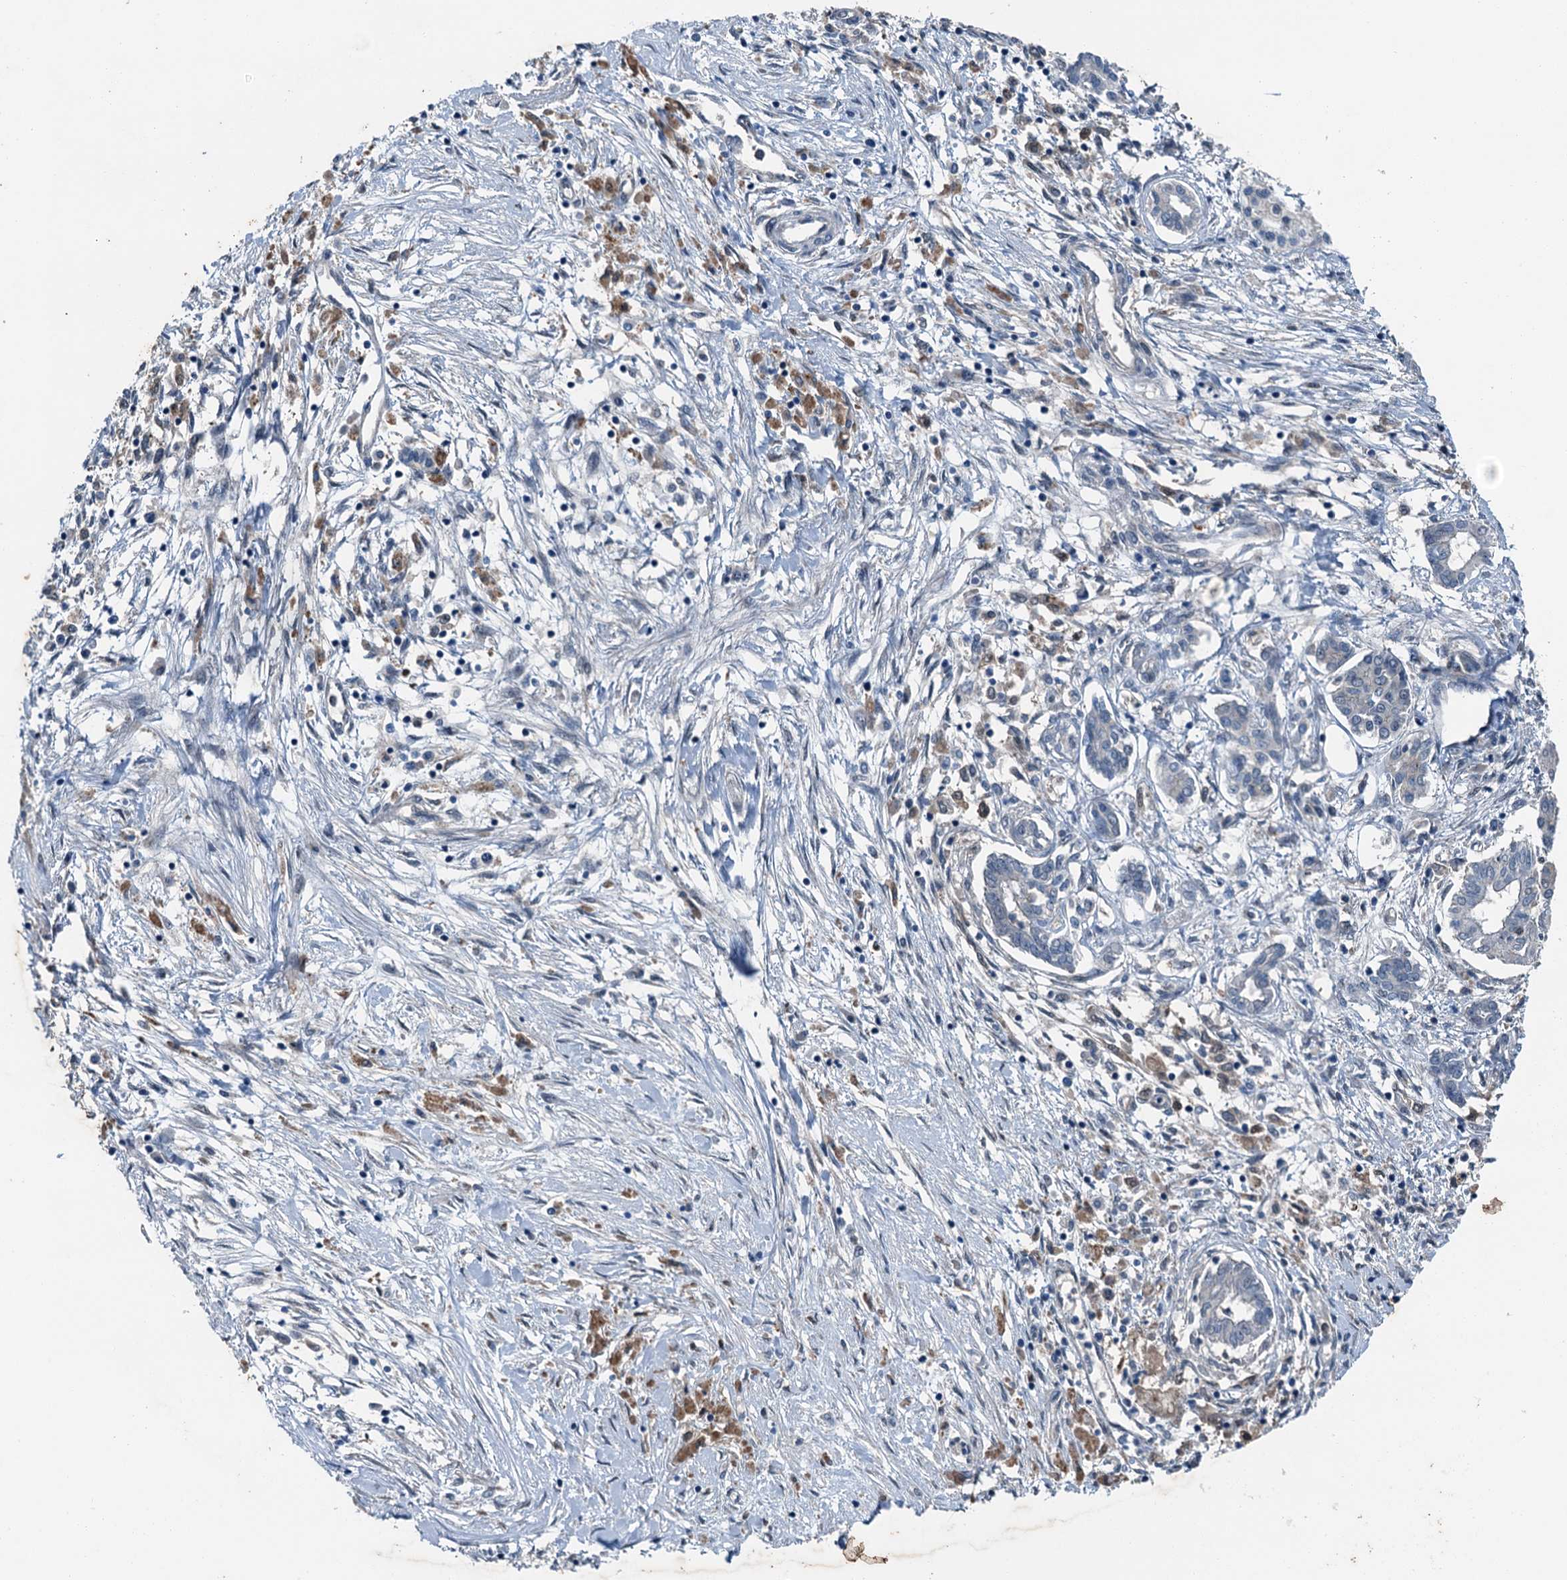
{"staining": {"intensity": "negative", "quantity": "none", "location": "none"}, "tissue": "pancreatic cancer", "cell_type": "Tumor cells", "image_type": "cancer", "snomed": [{"axis": "morphology", "description": "Adenocarcinoma, NOS"}, {"axis": "topography", "description": "Pancreas"}], "caption": "Tumor cells are negative for protein expression in human pancreatic cancer (adenocarcinoma). (Brightfield microscopy of DAB IHC at high magnification).", "gene": "RNH1", "patient": {"sex": "female", "age": 50}}